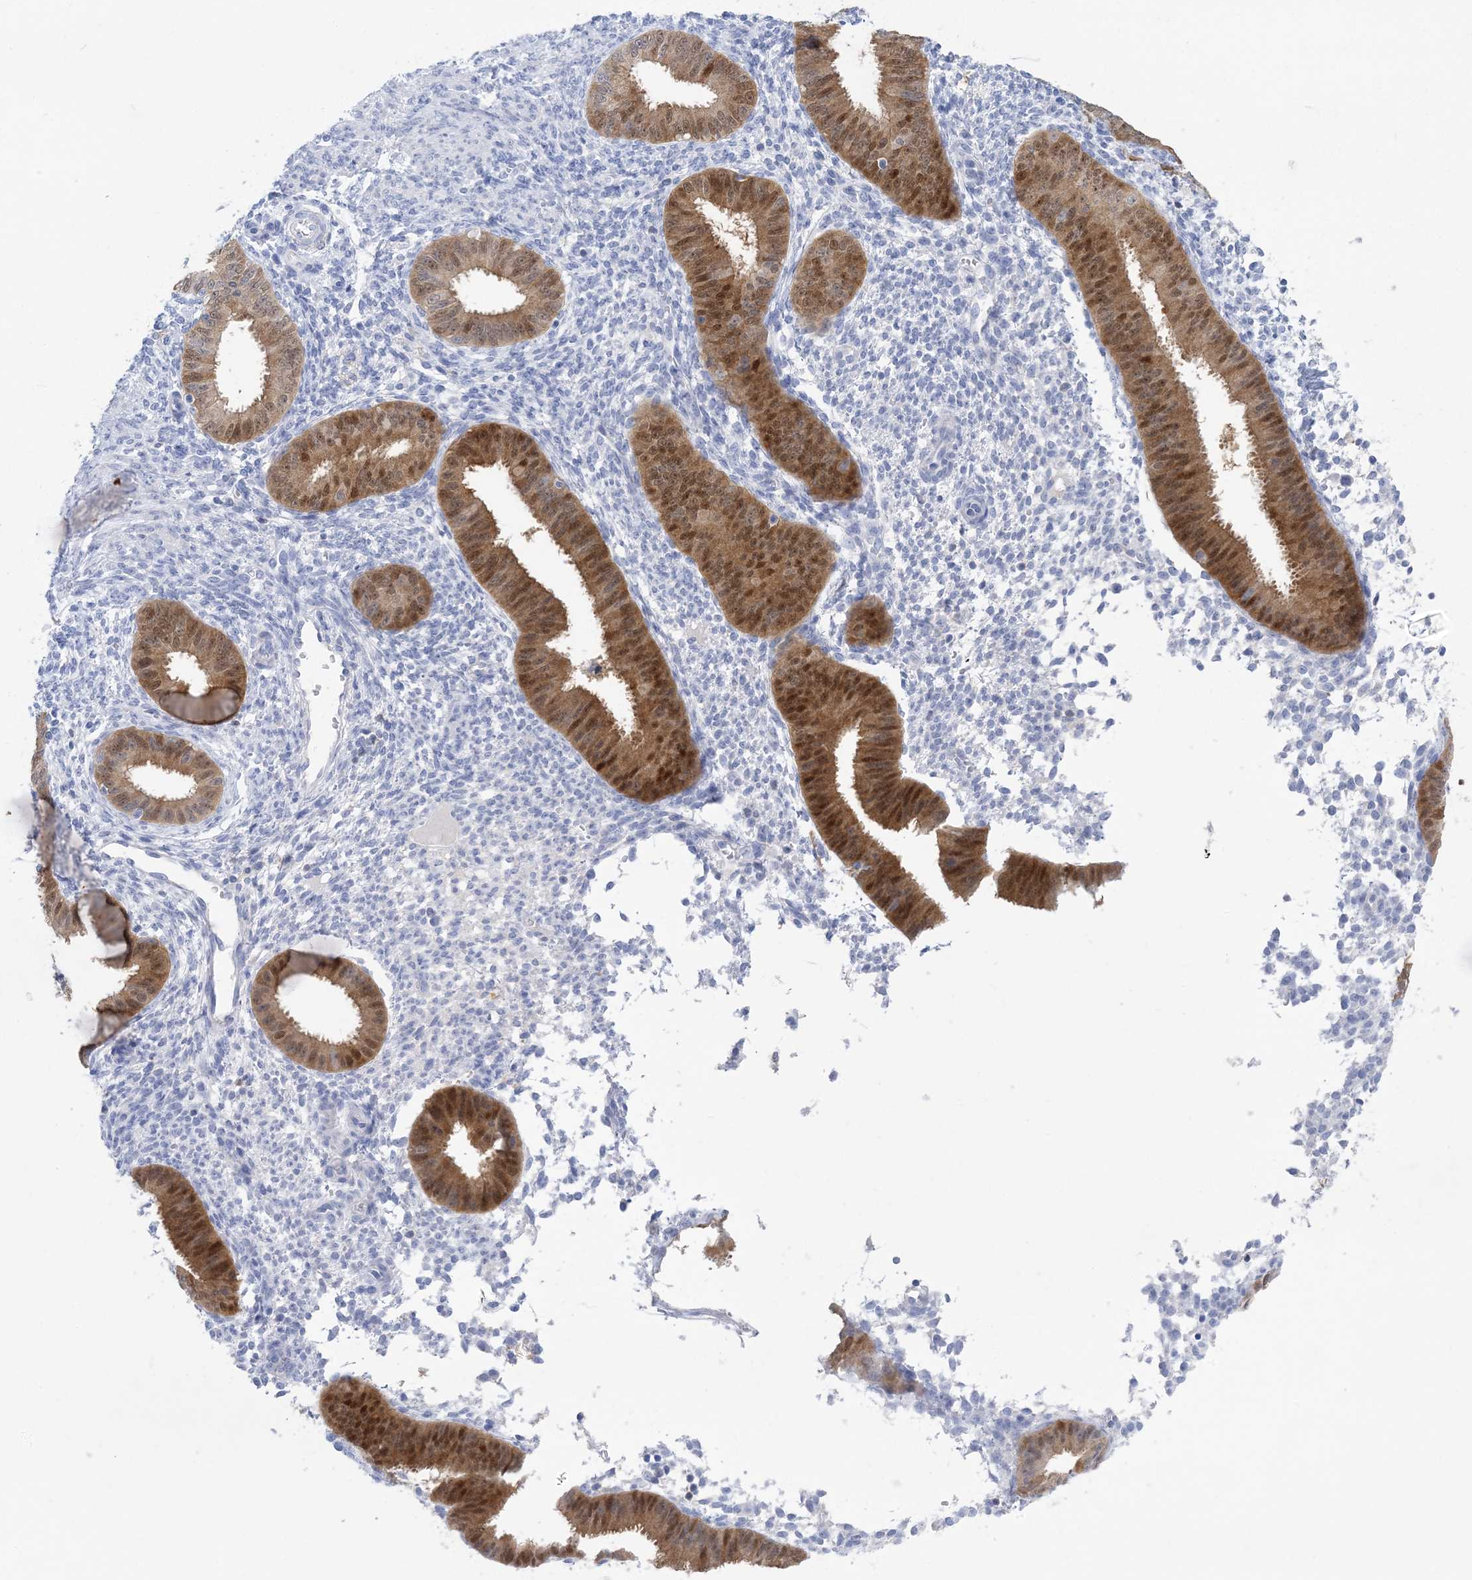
{"staining": {"intensity": "negative", "quantity": "none", "location": "none"}, "tissue": "endometrium", "cell_type": "Cells in endometrial stroma", "image_type": "normal", "snomed": [{"axis": "morphology", "description": "Normal tissue, NOS"}, {"axis": "topography", "description": "Uterus"}, {"axis": "topography", "description": "Endometrium"}], "caption": "Immunohistochemistry (IHC) photomicrograph of normal human endometrium stained for a protein (brown), which displays no positivity in cells in endometrial stroma. (Immunohistochemistry (IHC), brightfield microscopy, high magnification).", "gene": "SH3YL1", "patient": {"sex": "female", "age": 48}}